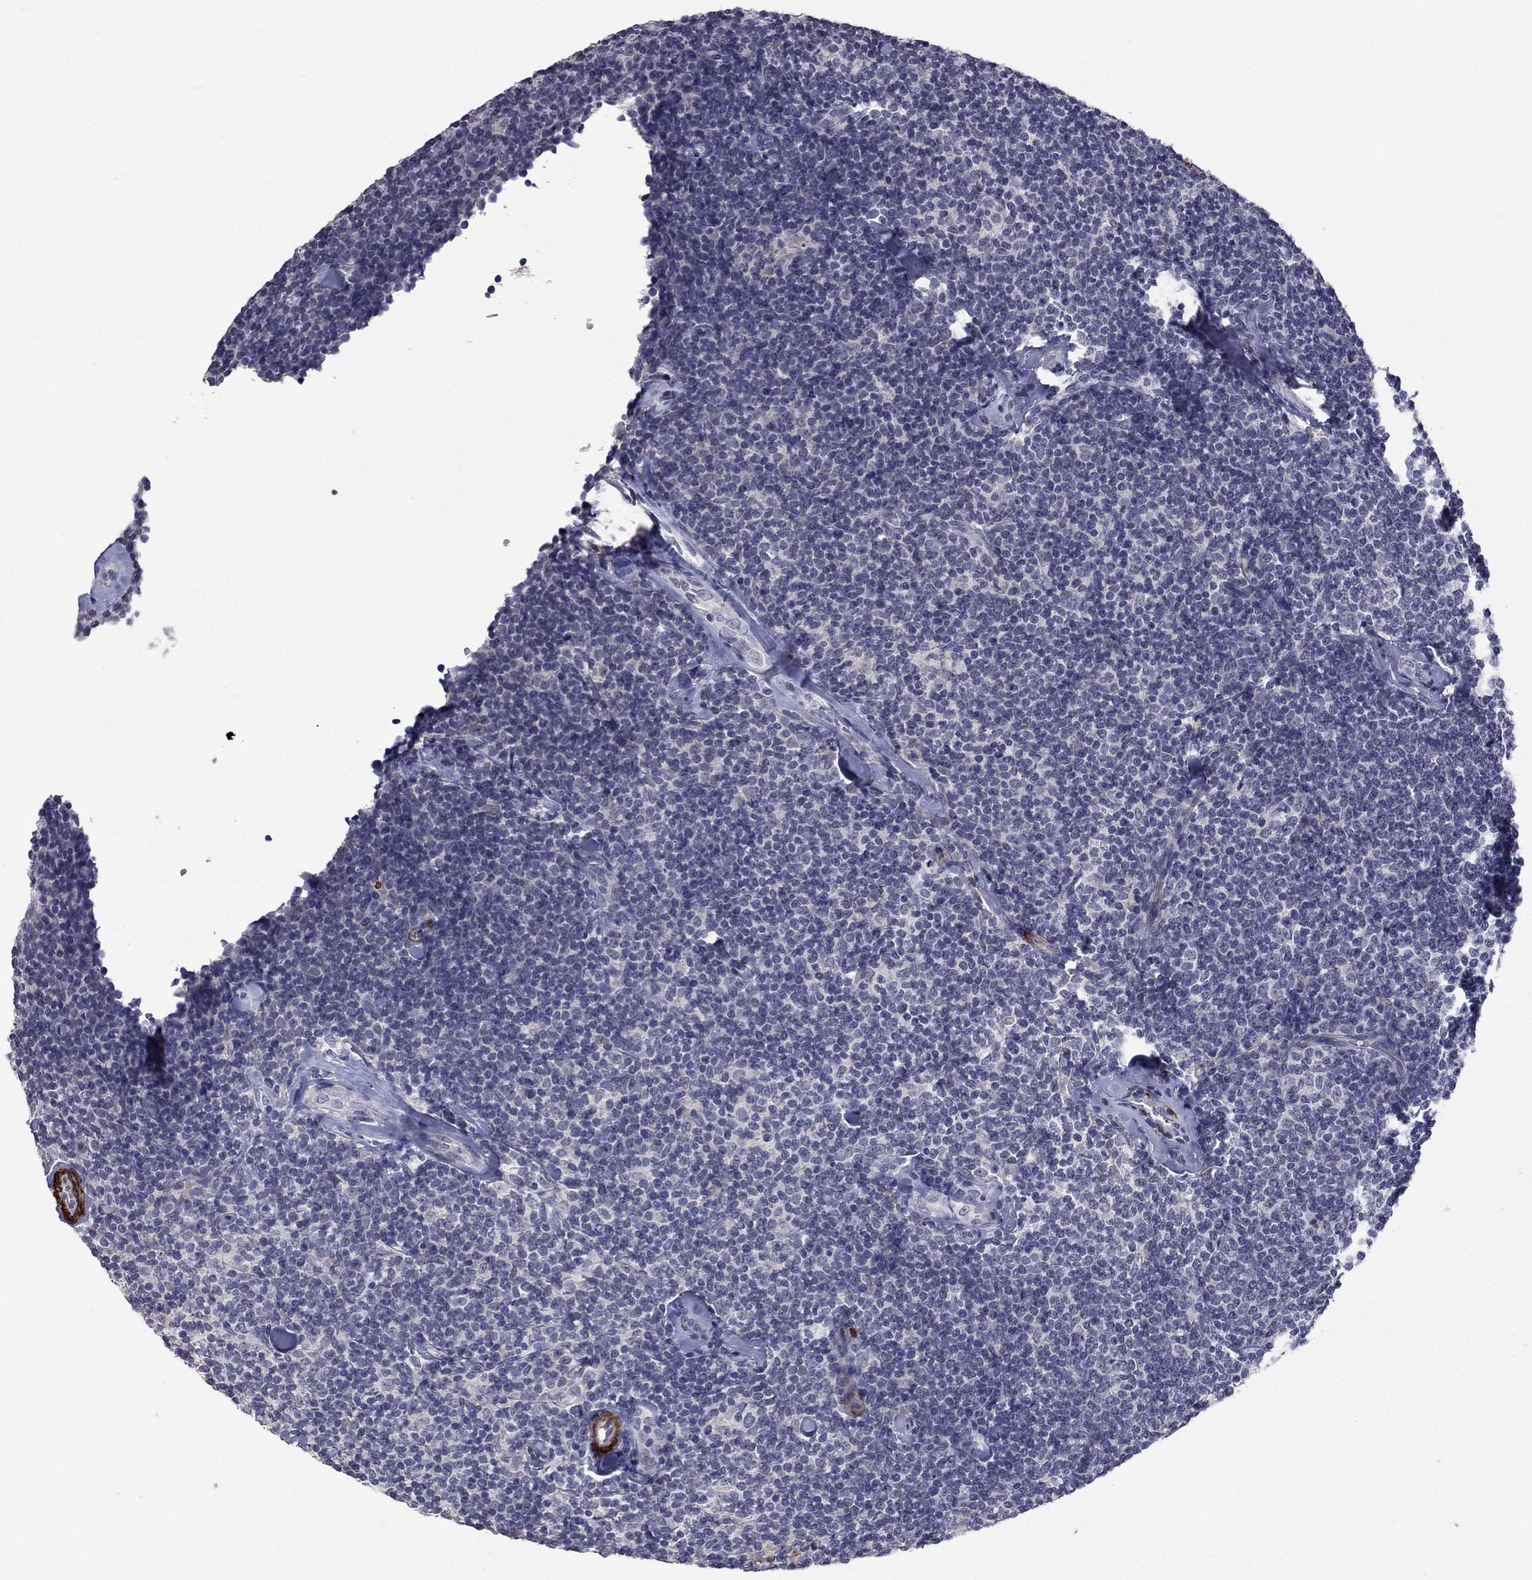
{"staining": {"intensity": "negative", "quantity": "none", "location": "none"}, "tissue": "lymphoma", "cell_type": "Tumor cells", "image_type": "cancer", "snomed": [{"axis": "morphology", "description": "Malignant lymphoma, non-Hodgkin's type, Low grade"}, {"axis": "topography", "description": "Lymph node"}], "caption": "IHC histopathology image of neoplastic tissue: lymphoma stained with DAB (3,3'-diaminobenzidine) exhibits no significant protein positivity in tumor cells.", "gene": "IP6K3", "patient": {"sex": "female", "age": 56}}